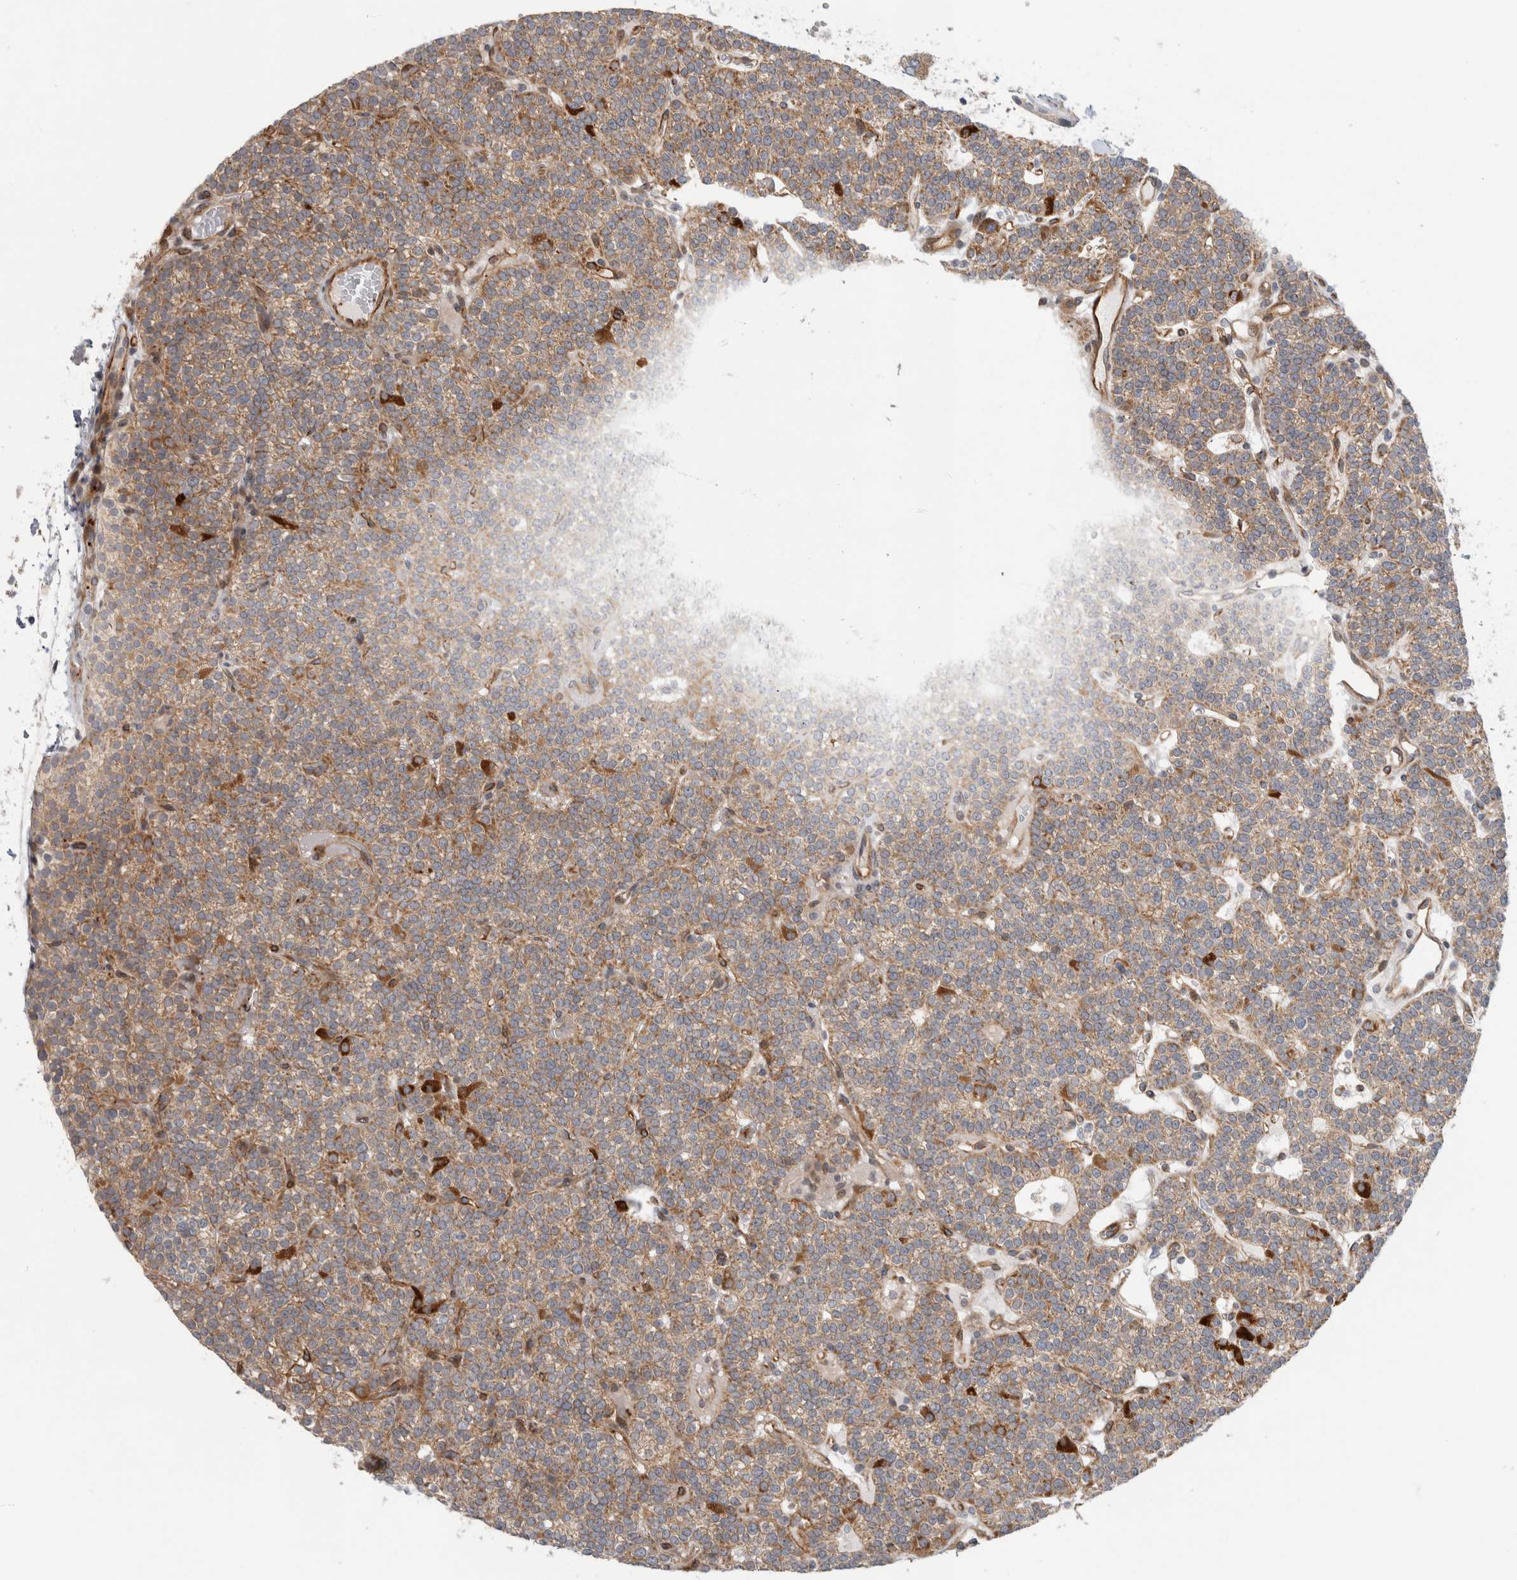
{"staining": {"intensity": "moderate", "quantity": ">75%", "location": "cytoplasmic/membranous"}, "tissue": "parathyroid gland", "cell_type": "Glandular cells", "image_type": "normal", "snomed": [{"axis": "morphology", "description": "Normal tissue, NOS"}, {"axis": "topography", "description": "Parathyroid gland"}], "caption": "The photomicrograph reveals staining of benign parathyroid gland, revealing moderate cytoplasmic/membranous protein positivity (brown color) within glandular cells.", "gene": "KPNA5", "patient": {"sex": "male", "age": 83}}